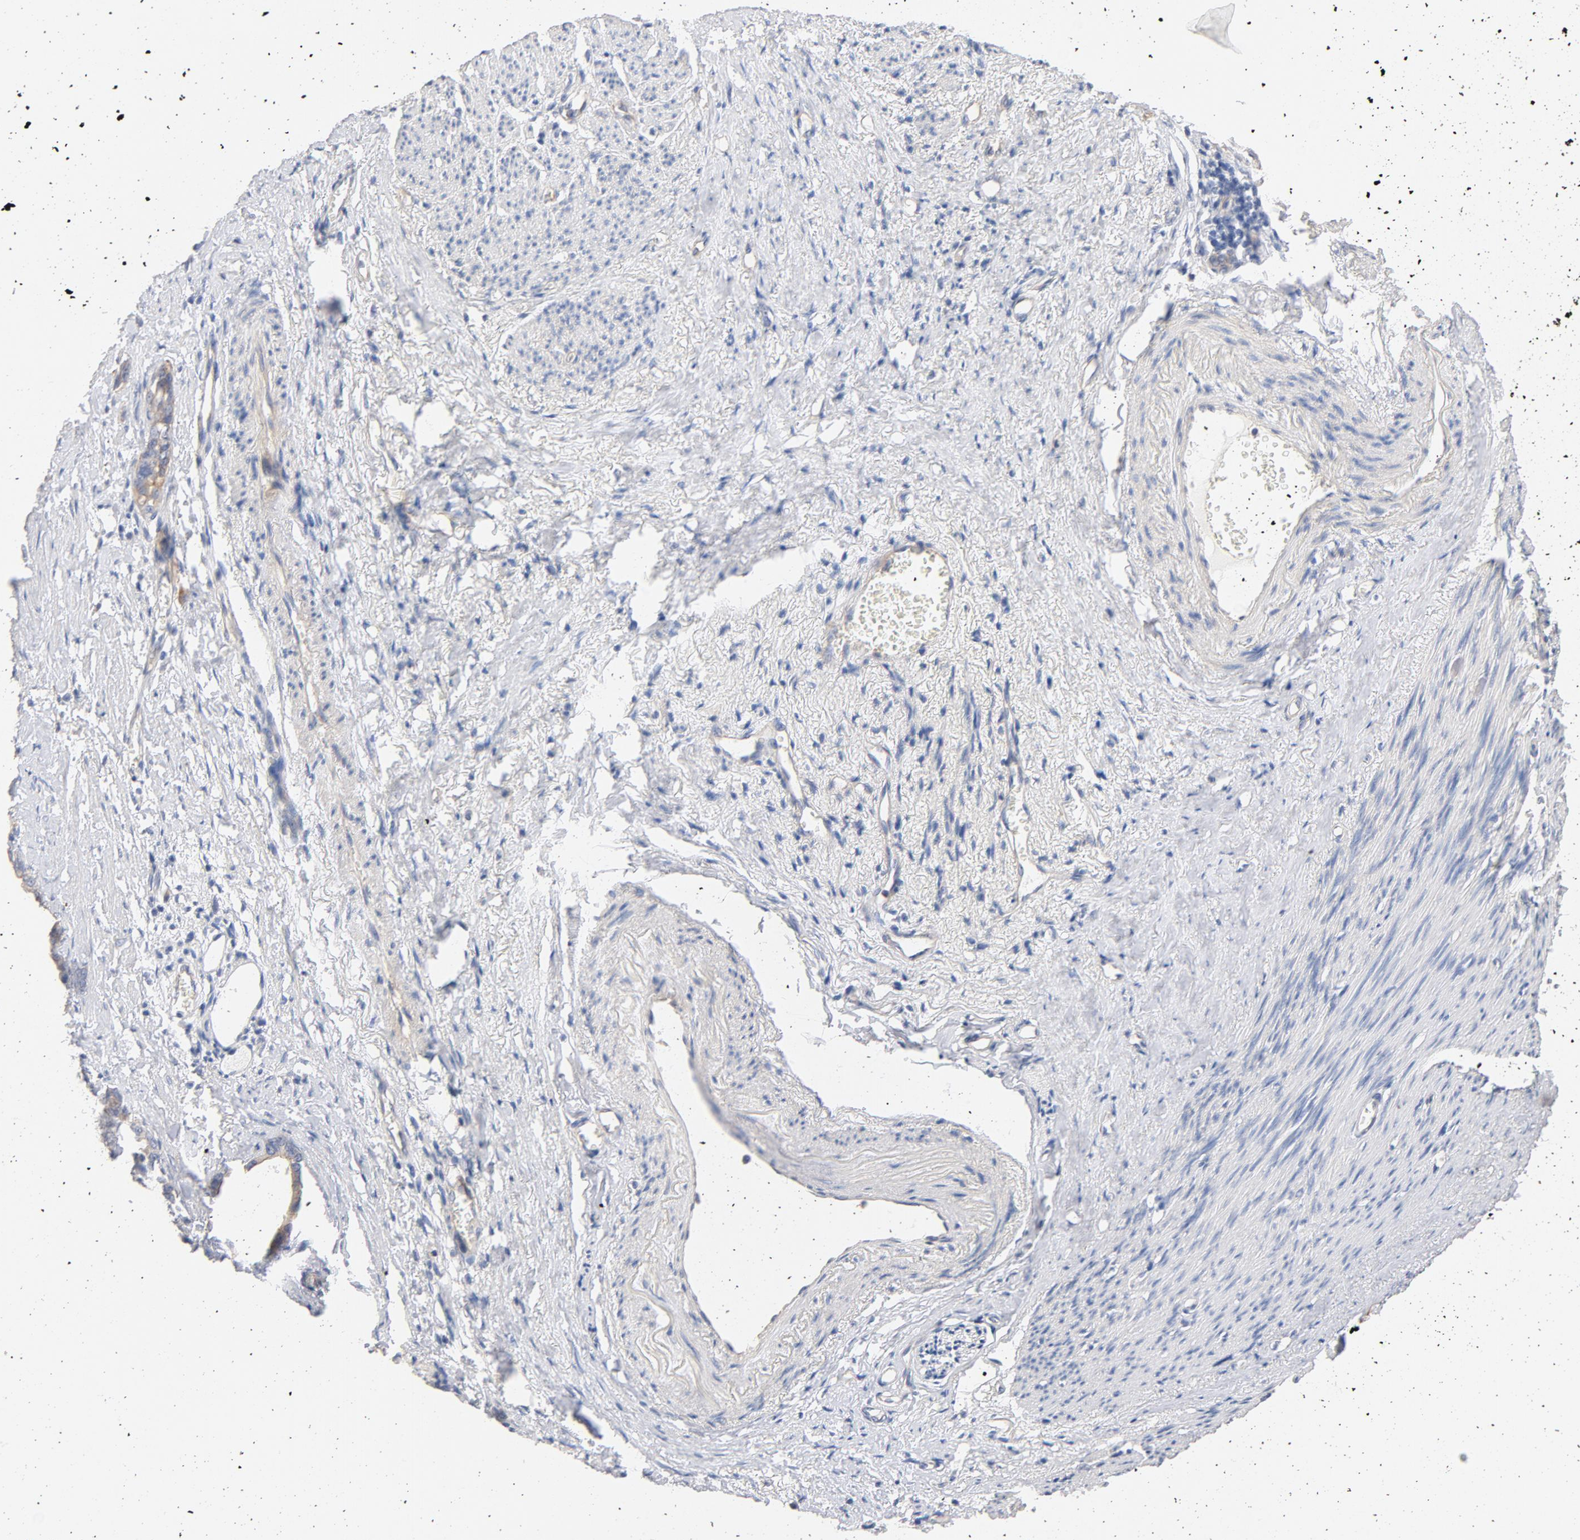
{"staining": {"intensity": "moderate", "quantity": ">75%", "location": "cytoplasmic/membranous"}, "tissue": "stomach cancer", "cell_type": "Tumor cells", "image_type": "cancer", "snomed": [{"axis": "morphology", "description": "Adenocarcinoma, NOS"}, {"axis": "topography", "description": "Stomach"}], "caption": "DAB (3,3'-diaminobenzidine) immunohistochemical staining of stomach cancer (adenocarcinoma) shows moderate cytoplasmic/membranous protein expression in approximately >75% of tumor cells.", "gene": "STRN3", "patient": {"sex": "female", "age": 75}}